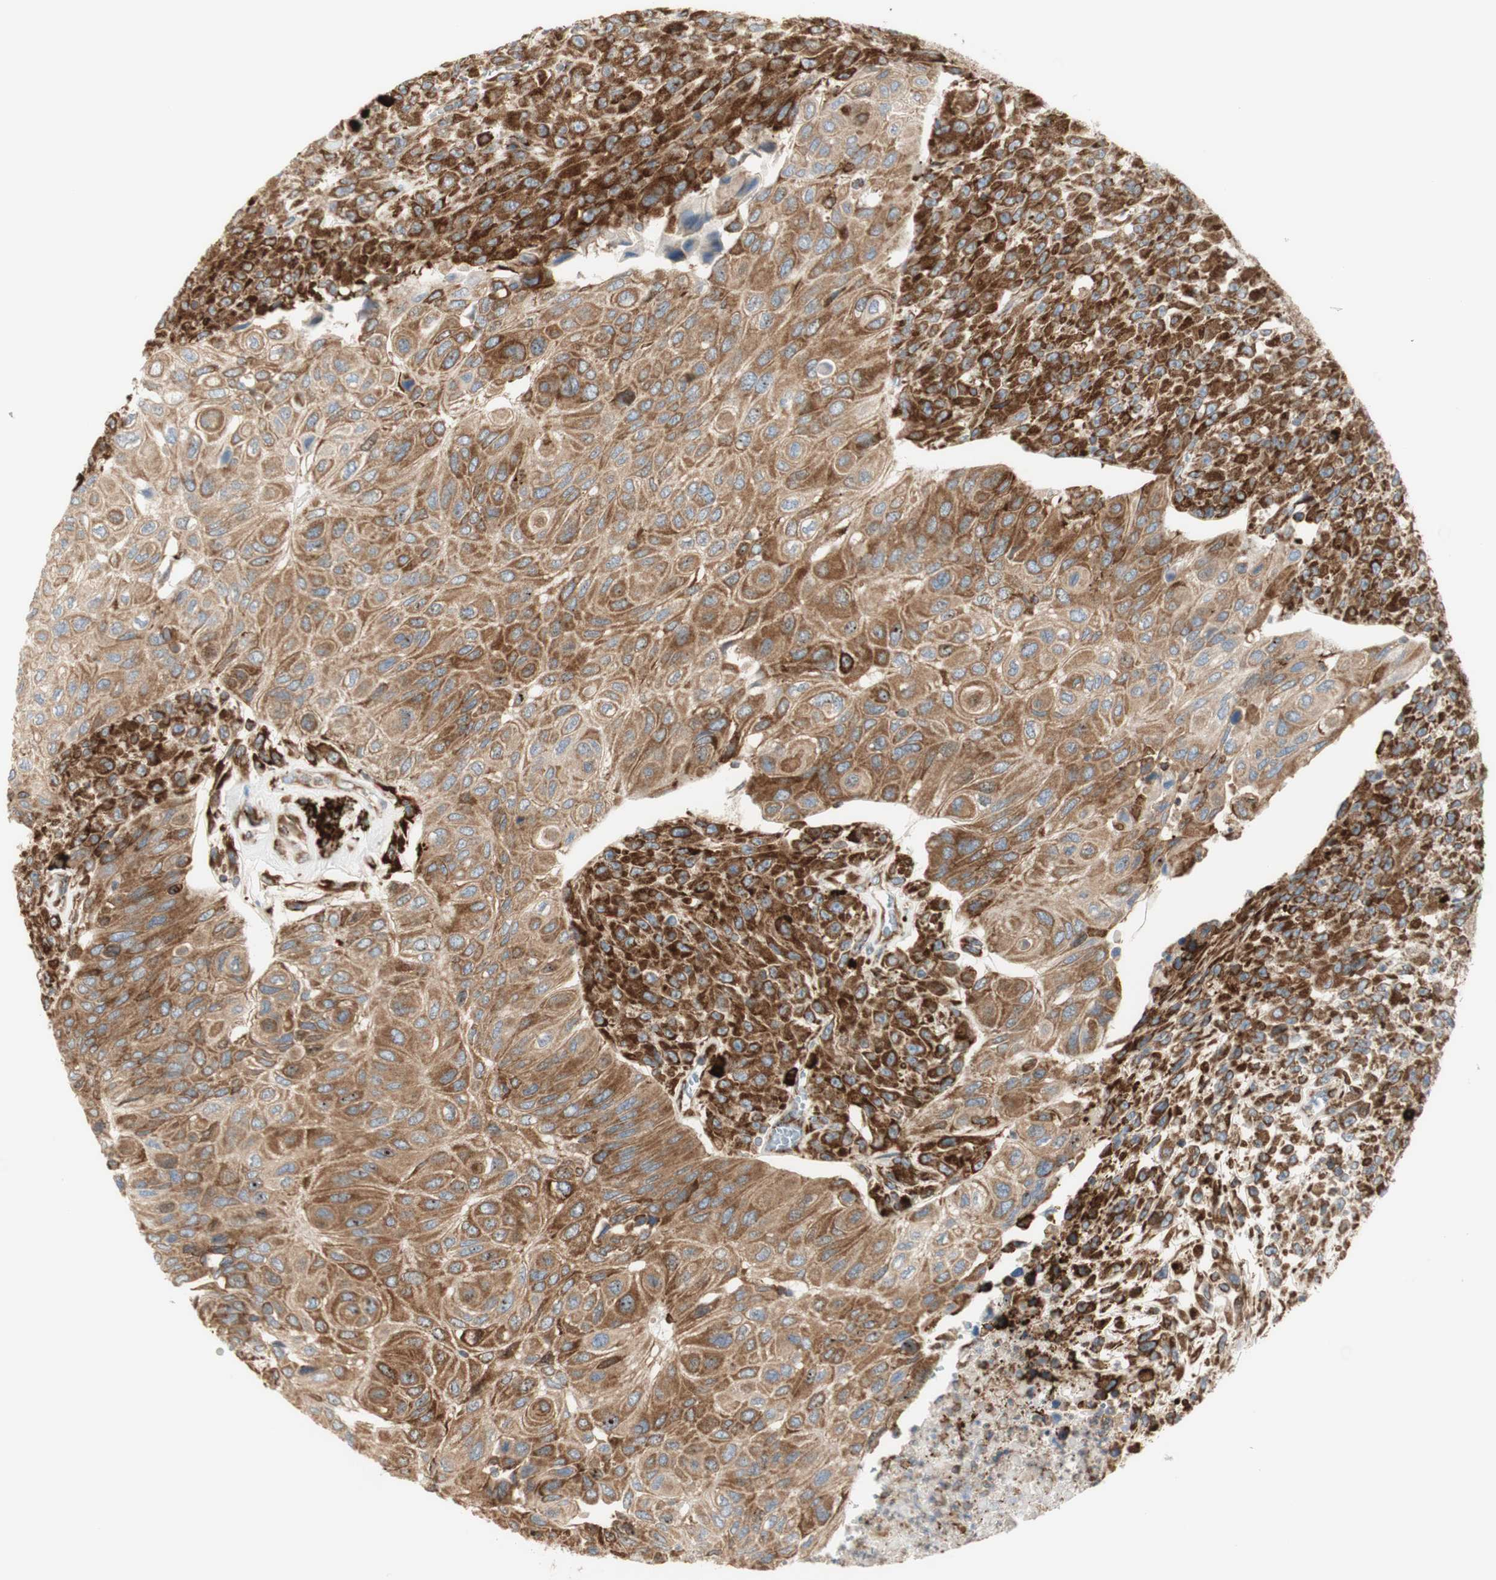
{"staining": {"intensity": "strong", "quantity": ">75%", "location": "cytoplasmic/membranous"}, "tissue": "urothelial cancer", "cell_type": "Tumor cells", "image_type": "cancer", "snomed": [{"axis": "morphology", "description": "Urothelial carcinoma, High grade"}, {"axis": "topography", "description": "Urinary bladder"}], "caption": "This is a micrograph of immunohistochemistry (IHC) staining of high-grade urothelial carcinoma, which shows strong staining in the cytoplasmic/membranous of tumor cells.", "gene": "MANF", "patient": {"sex": "male", "age": 66}}